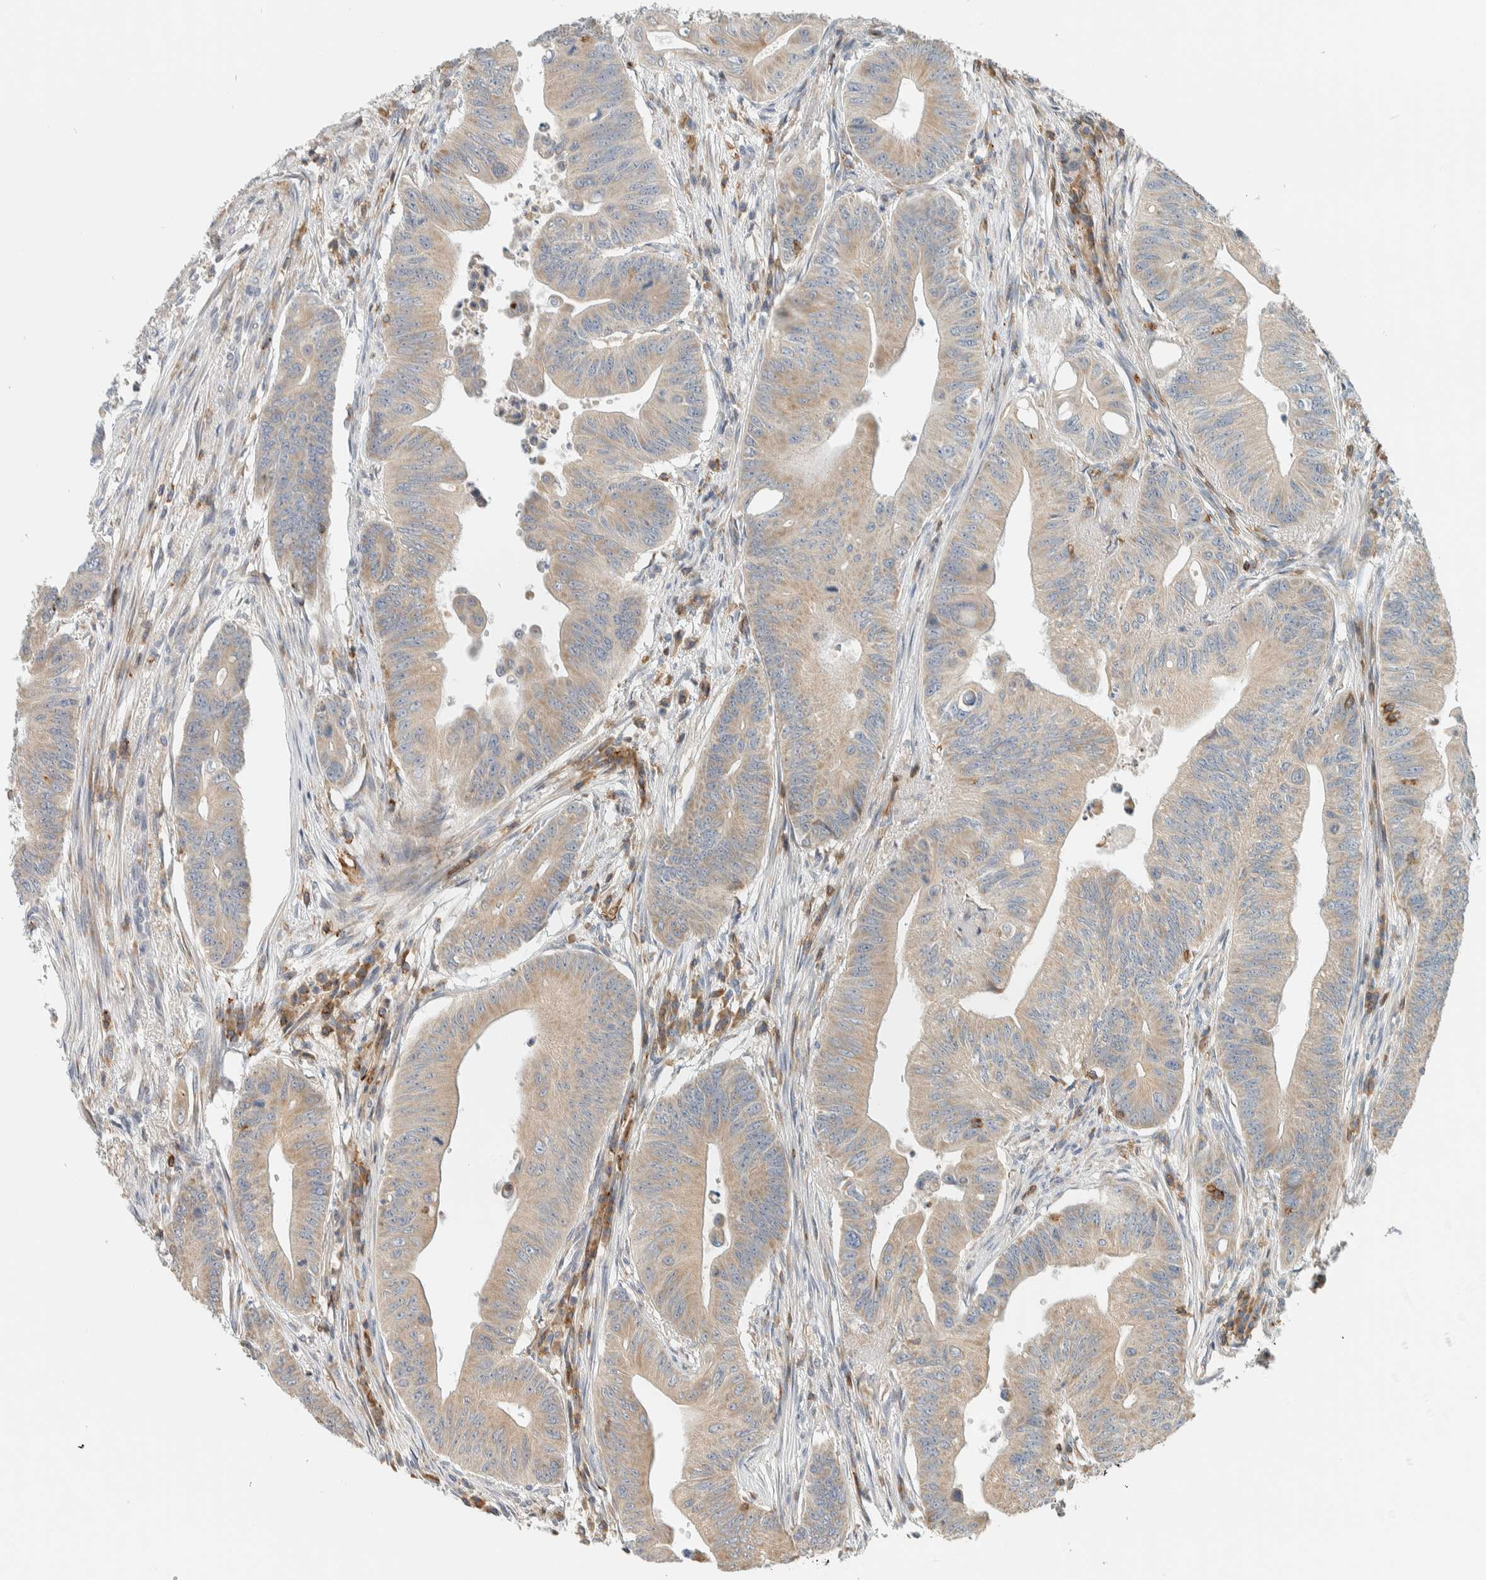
{"staining": {"intensity": "weak", "quantity": ">75%", "location": "cytoplasmic/membranous"}, "tissue": "colorectal cancer", "cell_type": "Tumor cells", "image_type": "cancer", "snomed": [{"axis": "morphology", "description": "Adenoma, NOS"}, {"axis": "morphology", "description": "Adenocarcinoma, NOS"}, {"axis": "topography", "description": "Colon"}], "caption": "The immunohistochemical stain shows weak cytoplasmic/membranous staining in tumor cells of adenocarcinoma (colorectal) tissue. Immunohistochemistry stains the protein of interest in brown and the nuclei are stained blue.", "gene": "CCDC57", "patient": {"sex": "male", "age": 79}}